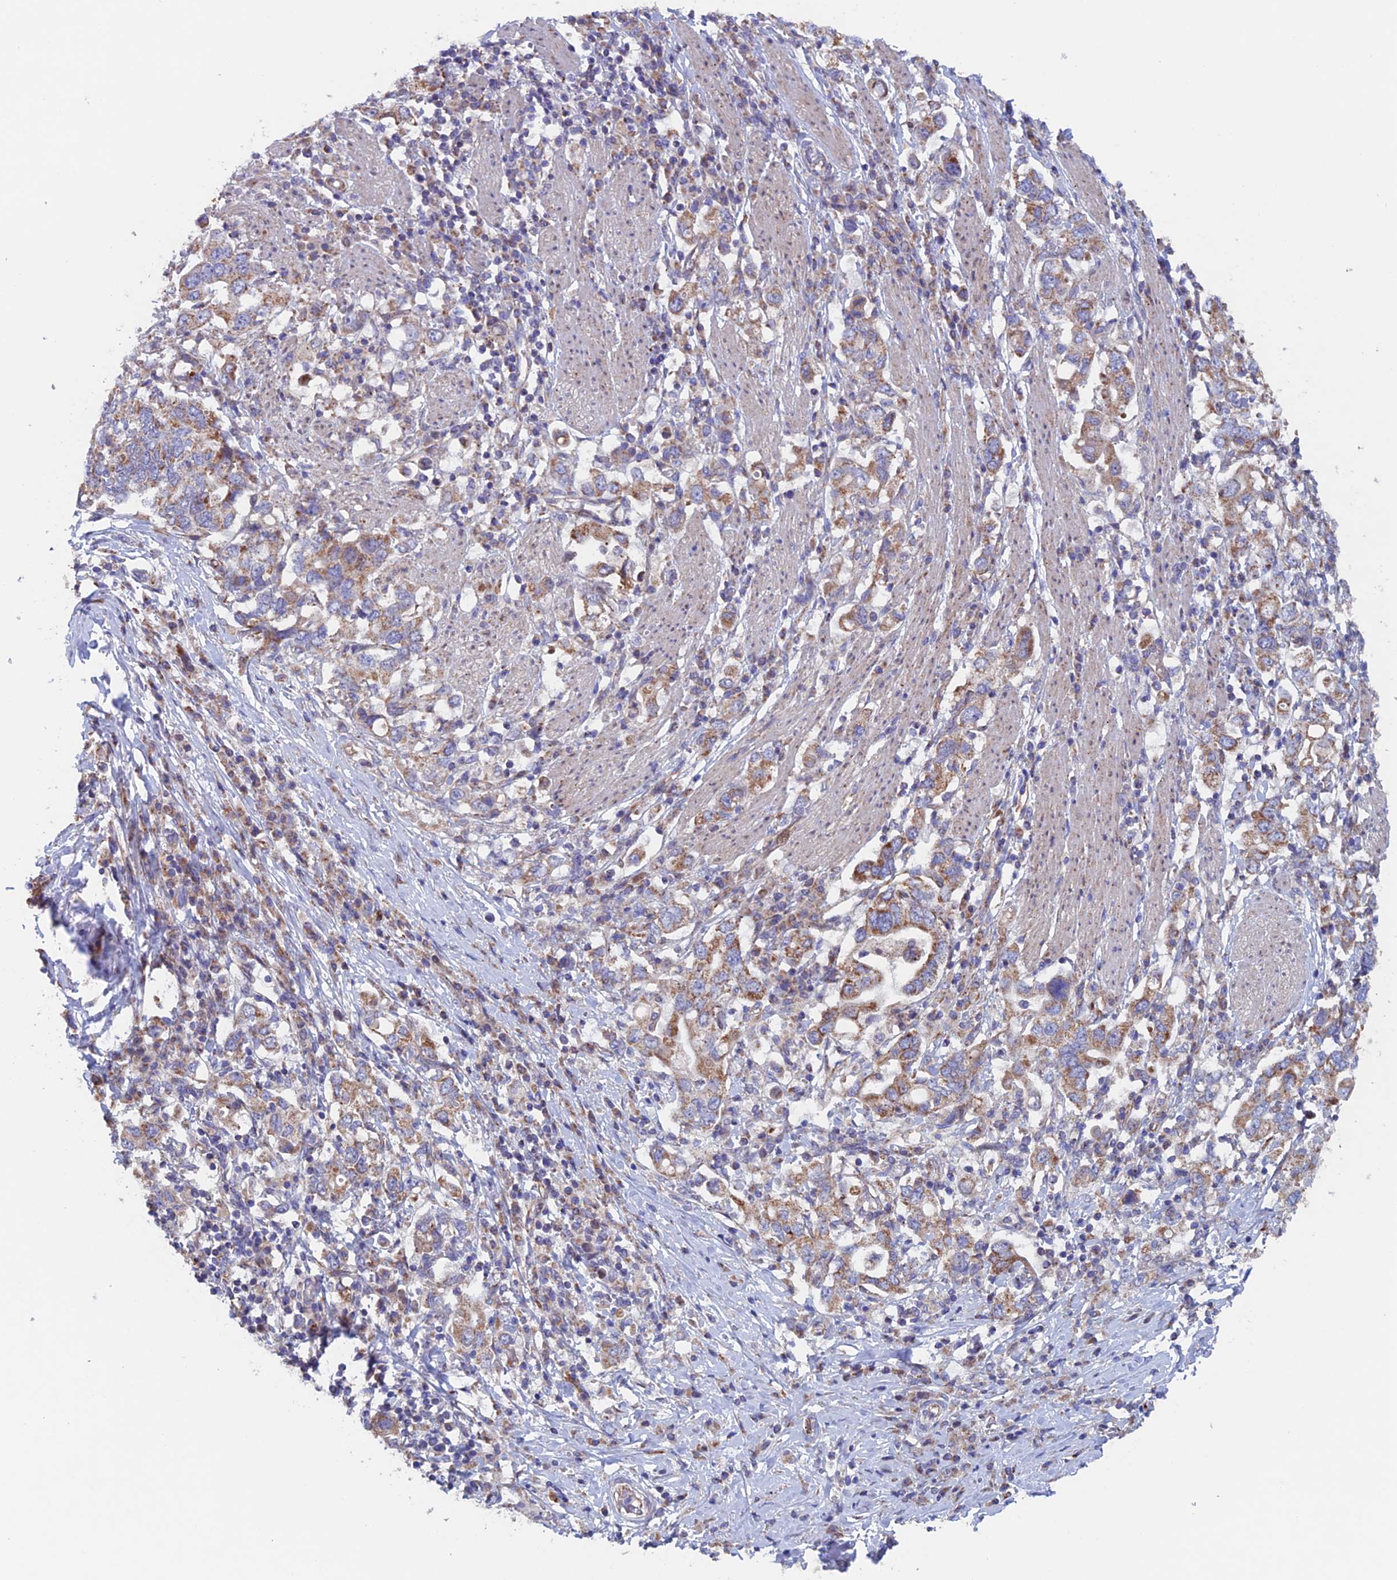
{"staining": {"intensity": "moderate", "quantity": ">75%", "location": "cytoplasmic/membranous"}, "tissue": "stomach cancer", "cell_type": "Tumor cells", "image_type": "cancer", "snomed": [{"axis": "morphology", "description": "Adenocarcinoma, NOS"}, {"axis": "topography", "description": "Stomach, upper"}, {"axis": "topography", "description": "Stomach"}], "caption": "About >75% of tumor cells in adenocarcinoma (stomach) show moderate cytoplasmic/membranous protein positivity as visualized by brown immunohistochemical staining.", "gene": "MRPL1", "patient": {"sex": "male", "age": 62}}